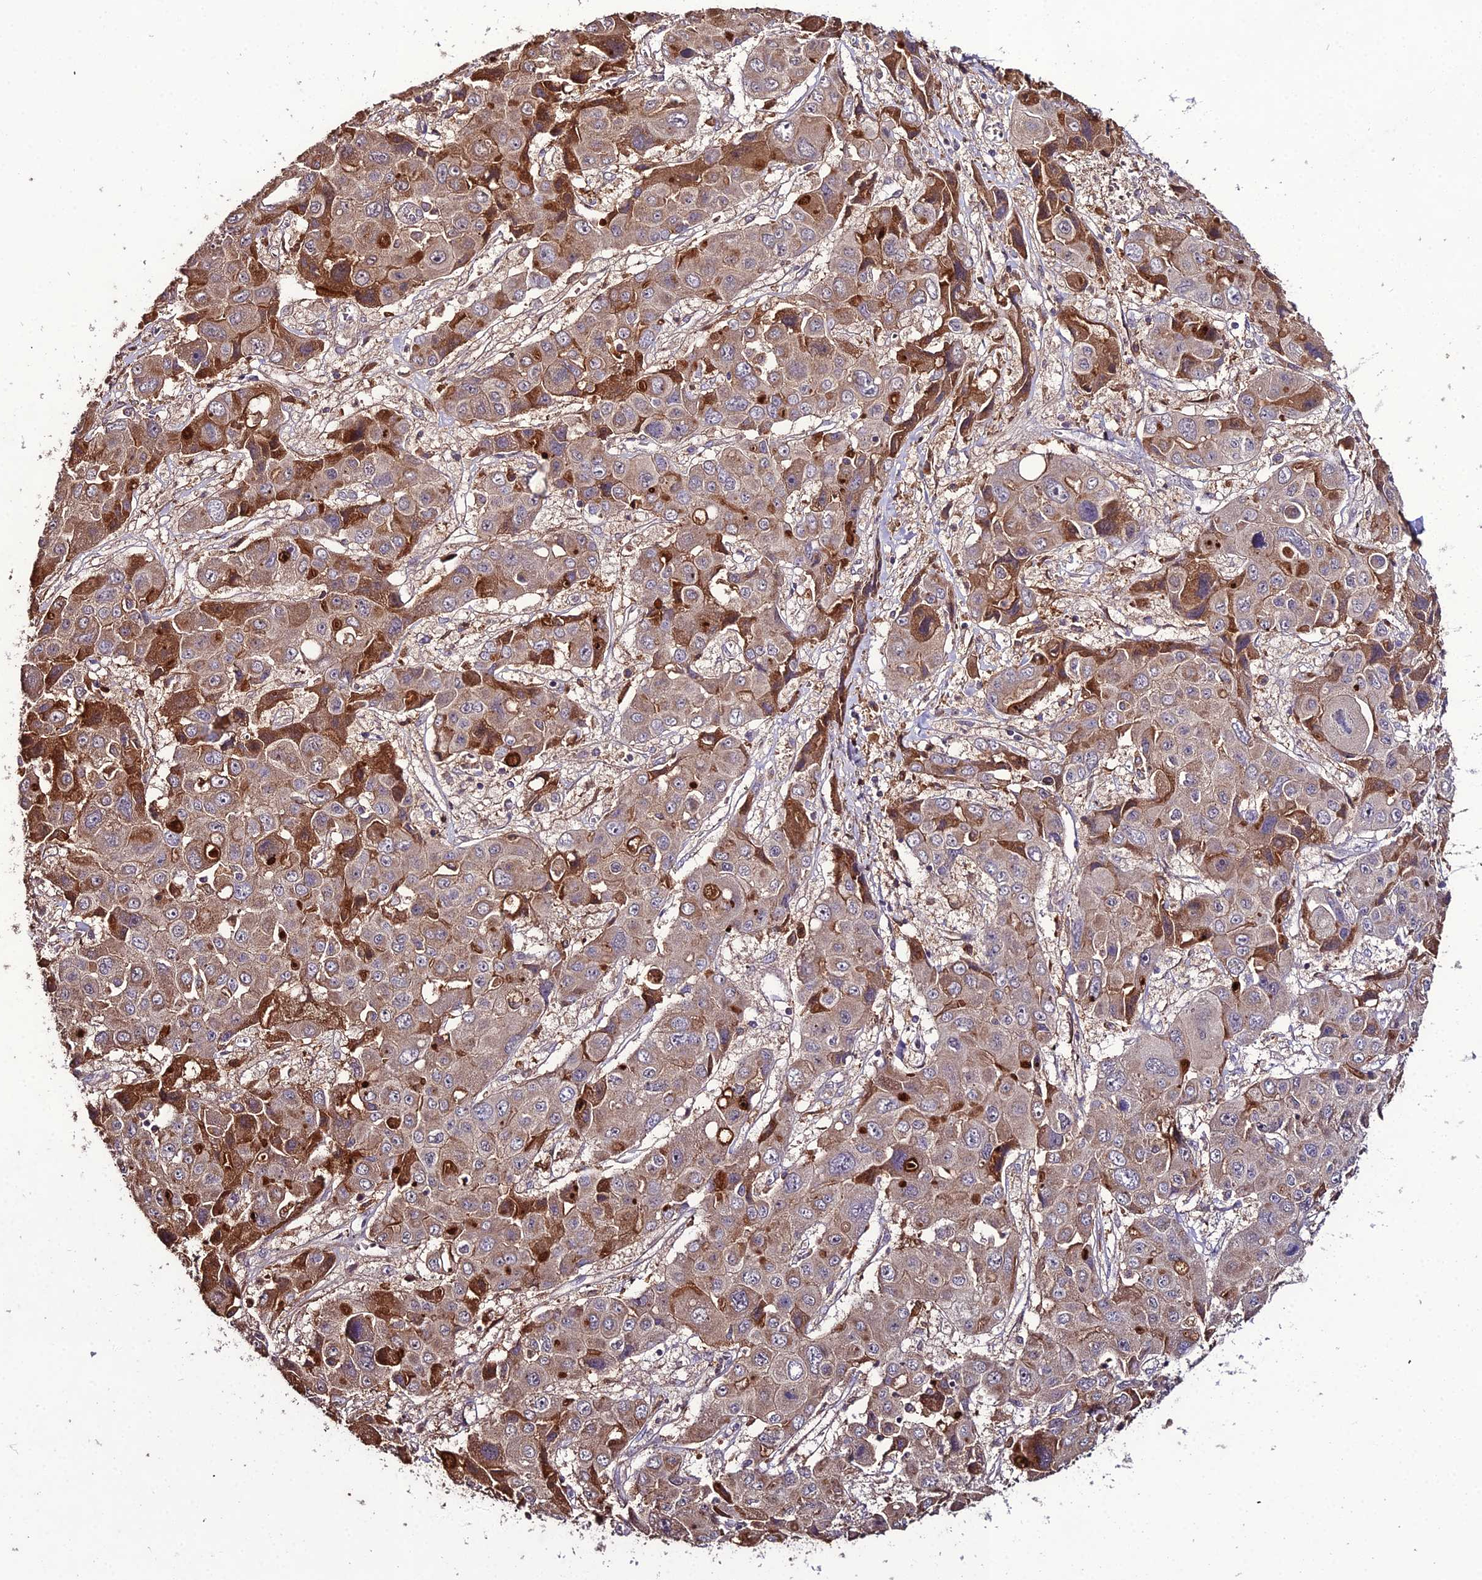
{"staining": {"intensity": "weak", "quantity": ">75%", "location": "cytoplasmic/membranous"}, "tissue": "liver cancer", "cell_type": "Tumor cells", "image_type": "cancer", "snomed": [{"axis": "morphology", "description": "Cholangiocarcinoma"}, {"axis": "topography", "description": "Liver"}], "caption": "The micrograph reveals staining of liver cancer, revealing weak cytoplasmic/membranous protein staining (brown color) within tumor cells.", "gene": "KCTD16", "patient": {"sex": "male", "age": 67}}